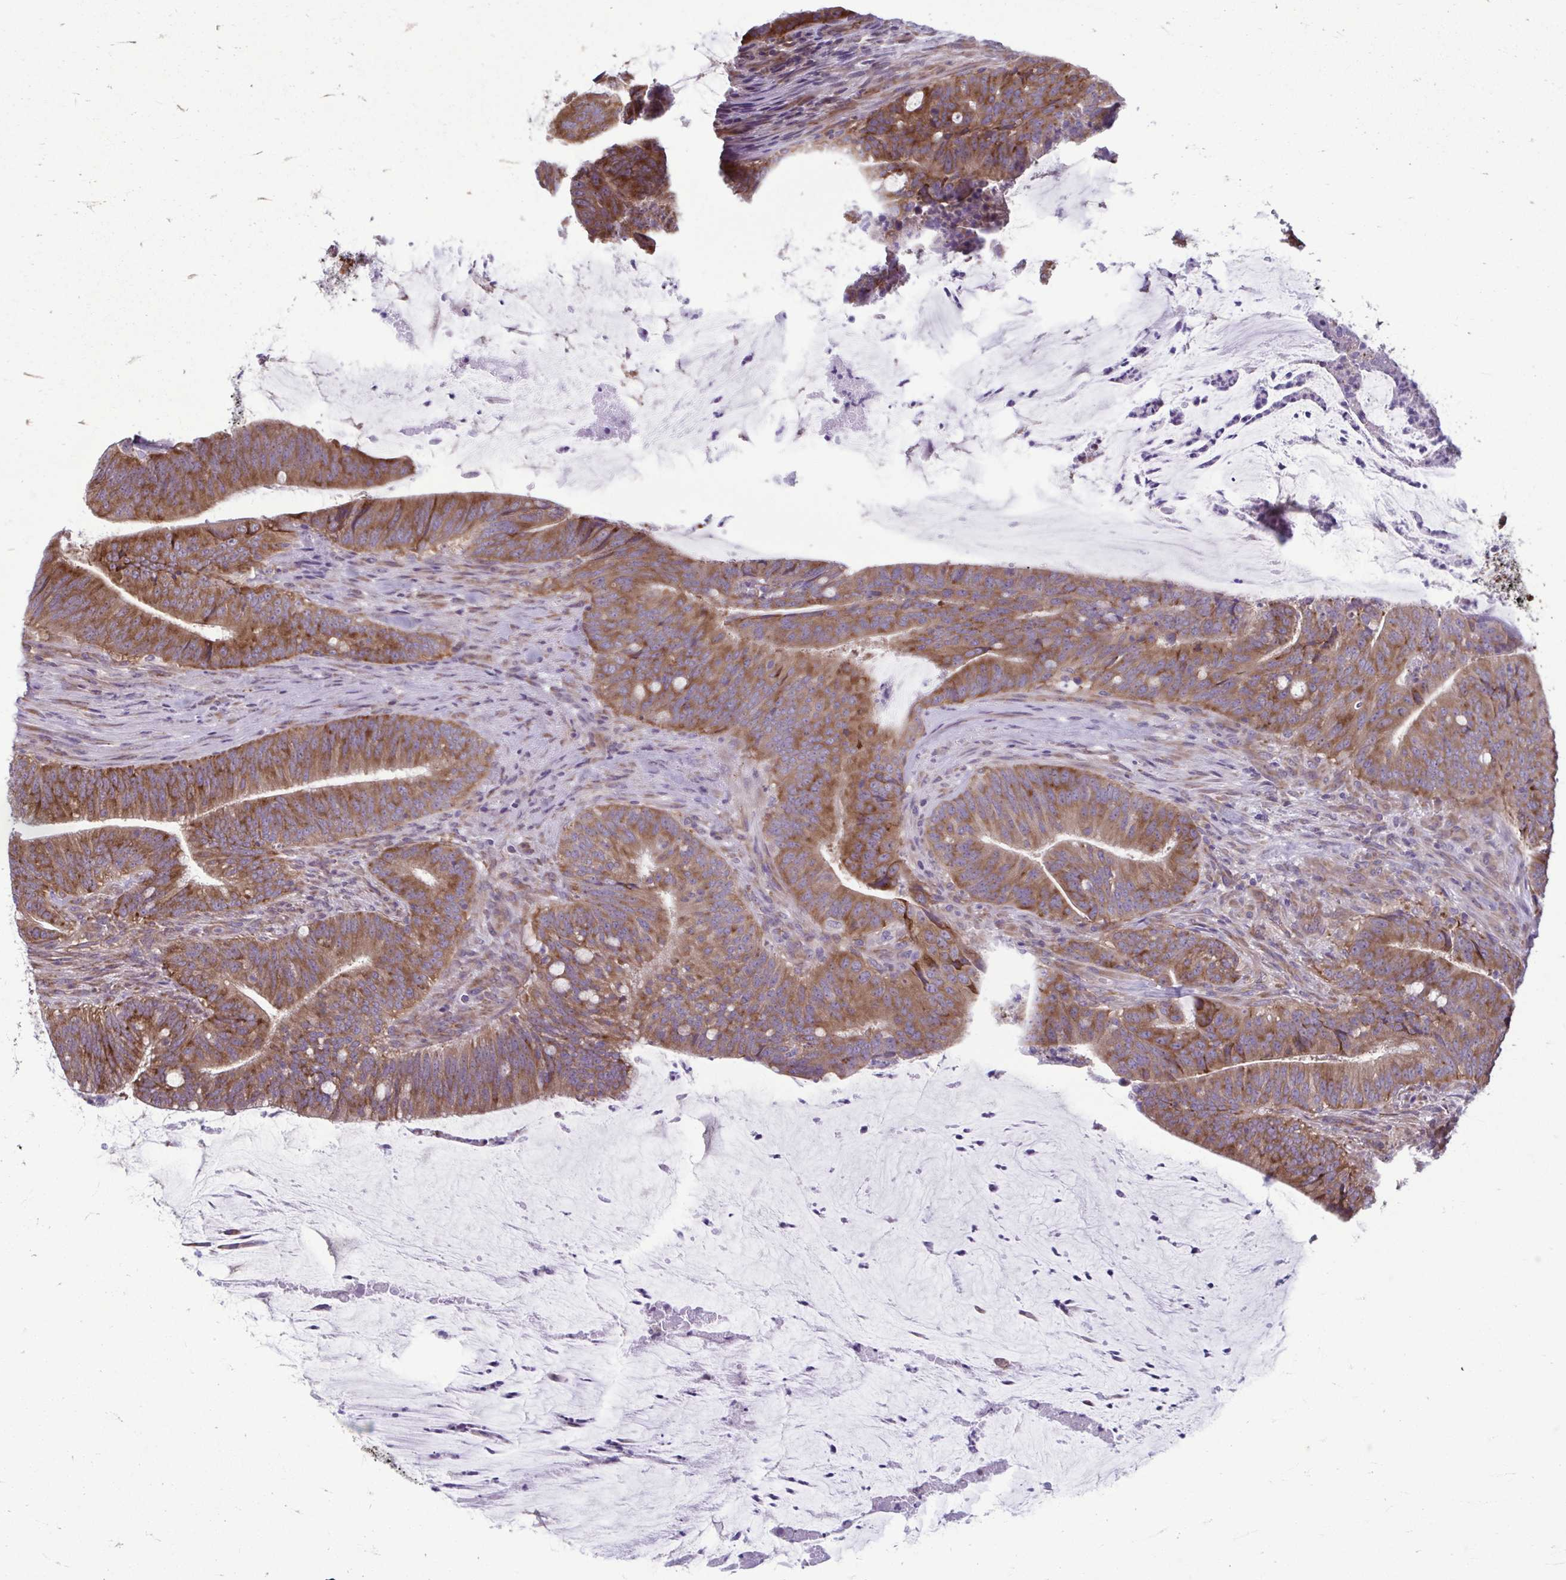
{"staining": {"intensity": "moderate", "quantity": ">75%", "location": "cytoplasmic/membranous"}, "tissue": "colorectal cancer", "cell_type": "Tumor cells", "image_type": "cancer", "snomed": [{"axis": "morphology", "description": "Adenocarcinoma, NOS"}, {"axis": "topography", "description": "Colon"}], "caption": "Protein staining of colorectal cancer tissue shows moderate cytoplasmic/membranous expression in about >75% of tumor cells.", "gene": "TMEM108", "patient": {"sex": "female", "age": 43}}